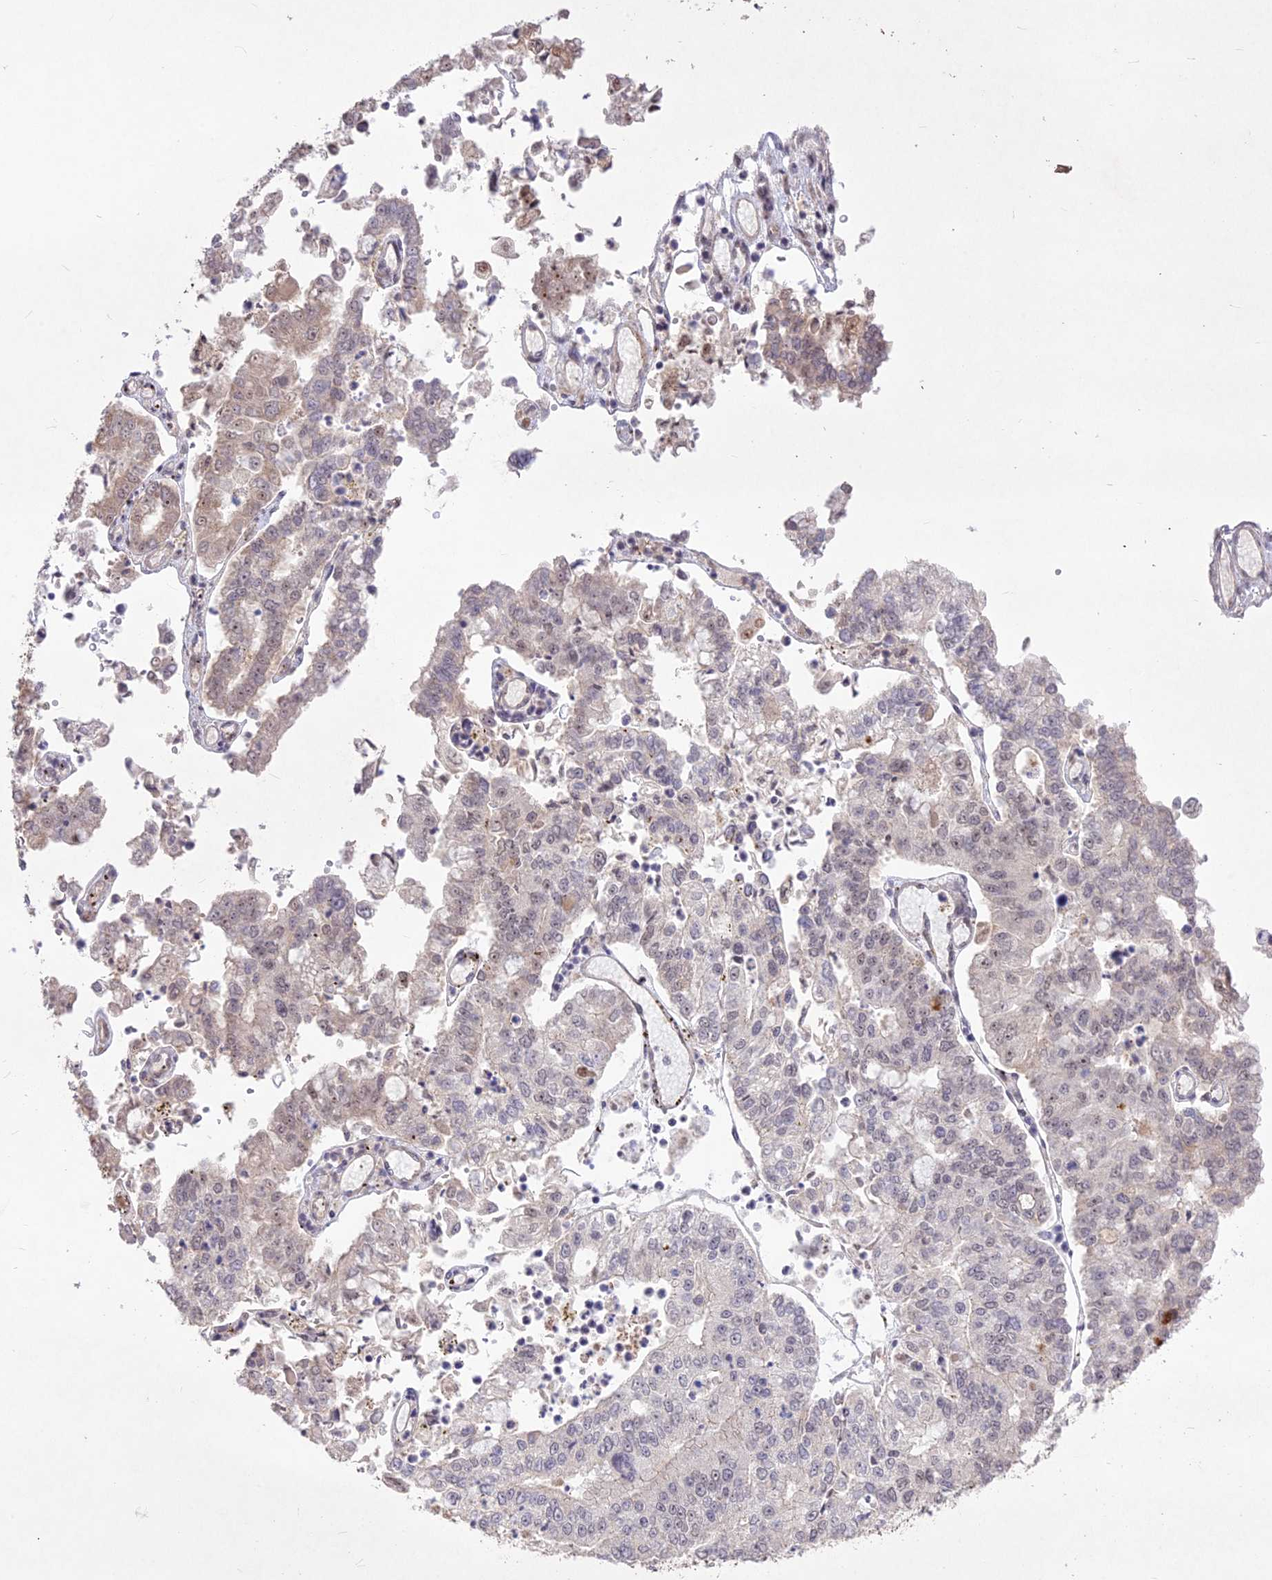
{"staining": {"intensity": "weak", "quantity": "25%-75%", "location": "nuclear"}, "tissue": "stomach cancer", "cell_type": "Tumor cells", "image_type": "cancer", "snomed": [{"axis": "morphology", "description": "Adenocarcinoma, NOS"}, {"axis": "topography", "description": "Stomach"}], "caption": "Immunohistochemical staining of stomach adenocarcinoma shows weak nuclear protein expression in approximately 25%-75% of tumor cells. (IHC, brightfield microscopy, high magnification).", "gene": "DIS3", "patient": {"sex": "male", "age": 76}}